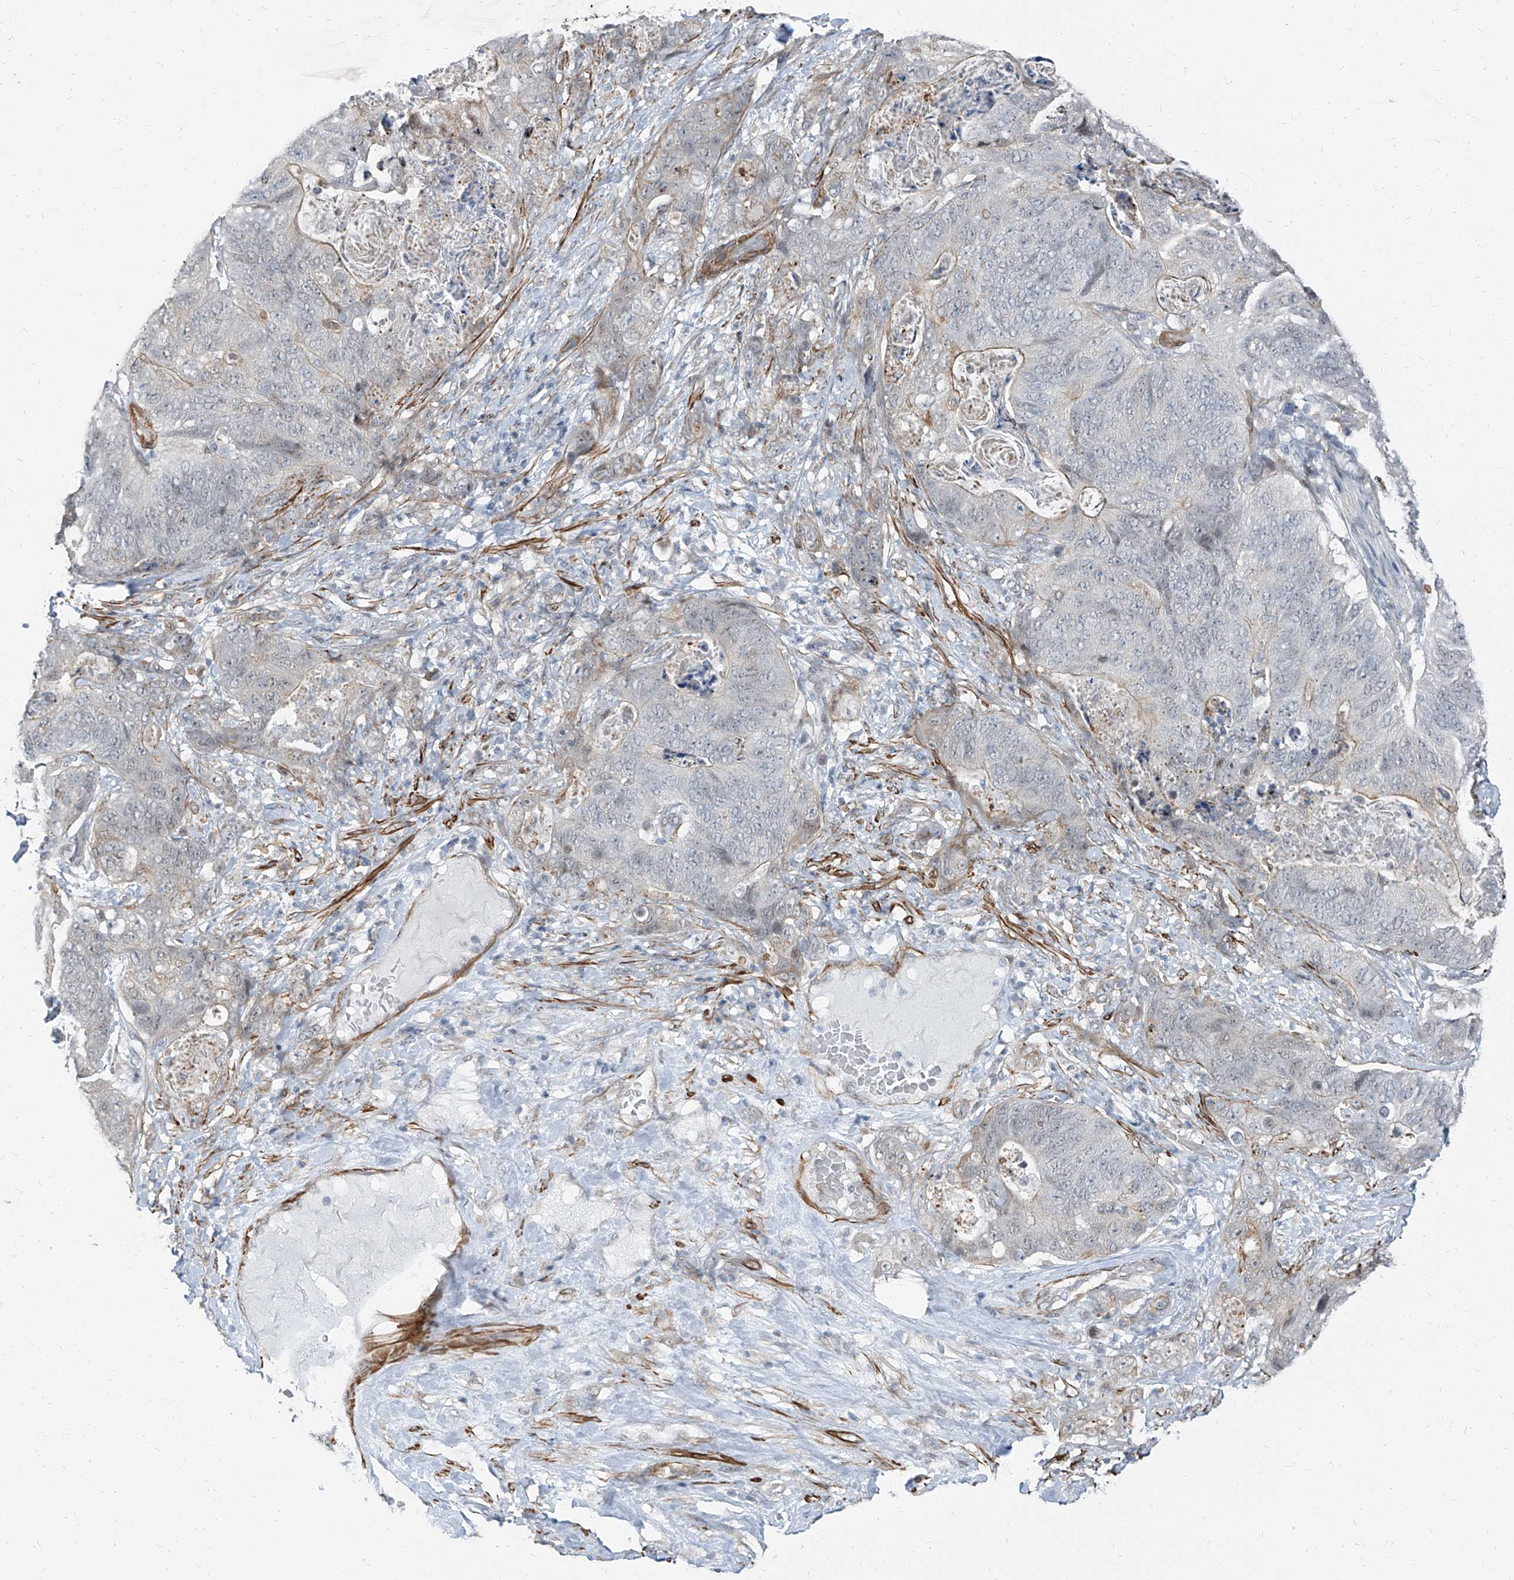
{"staining": {"intensity": "negative", "quantity": "none", "location": "none"}, "tissue": "stomach cancer", "cell_type": "Tumor cells", "image_type": "cancer", "snomed": [{"axis": "morphology", "description": "Normal tissue, NOS"}, {"axis": "morphology", "description": "Adenocarcinoma, NOS"}, {"axis": "topography", "description": "Stomach"}], "caption": "Immunohistochemical staining of stomach cancer shows no significant staining in tumor cells.", "gene": "TXLNB", "patient": {"sex": "female", "age": 89}}